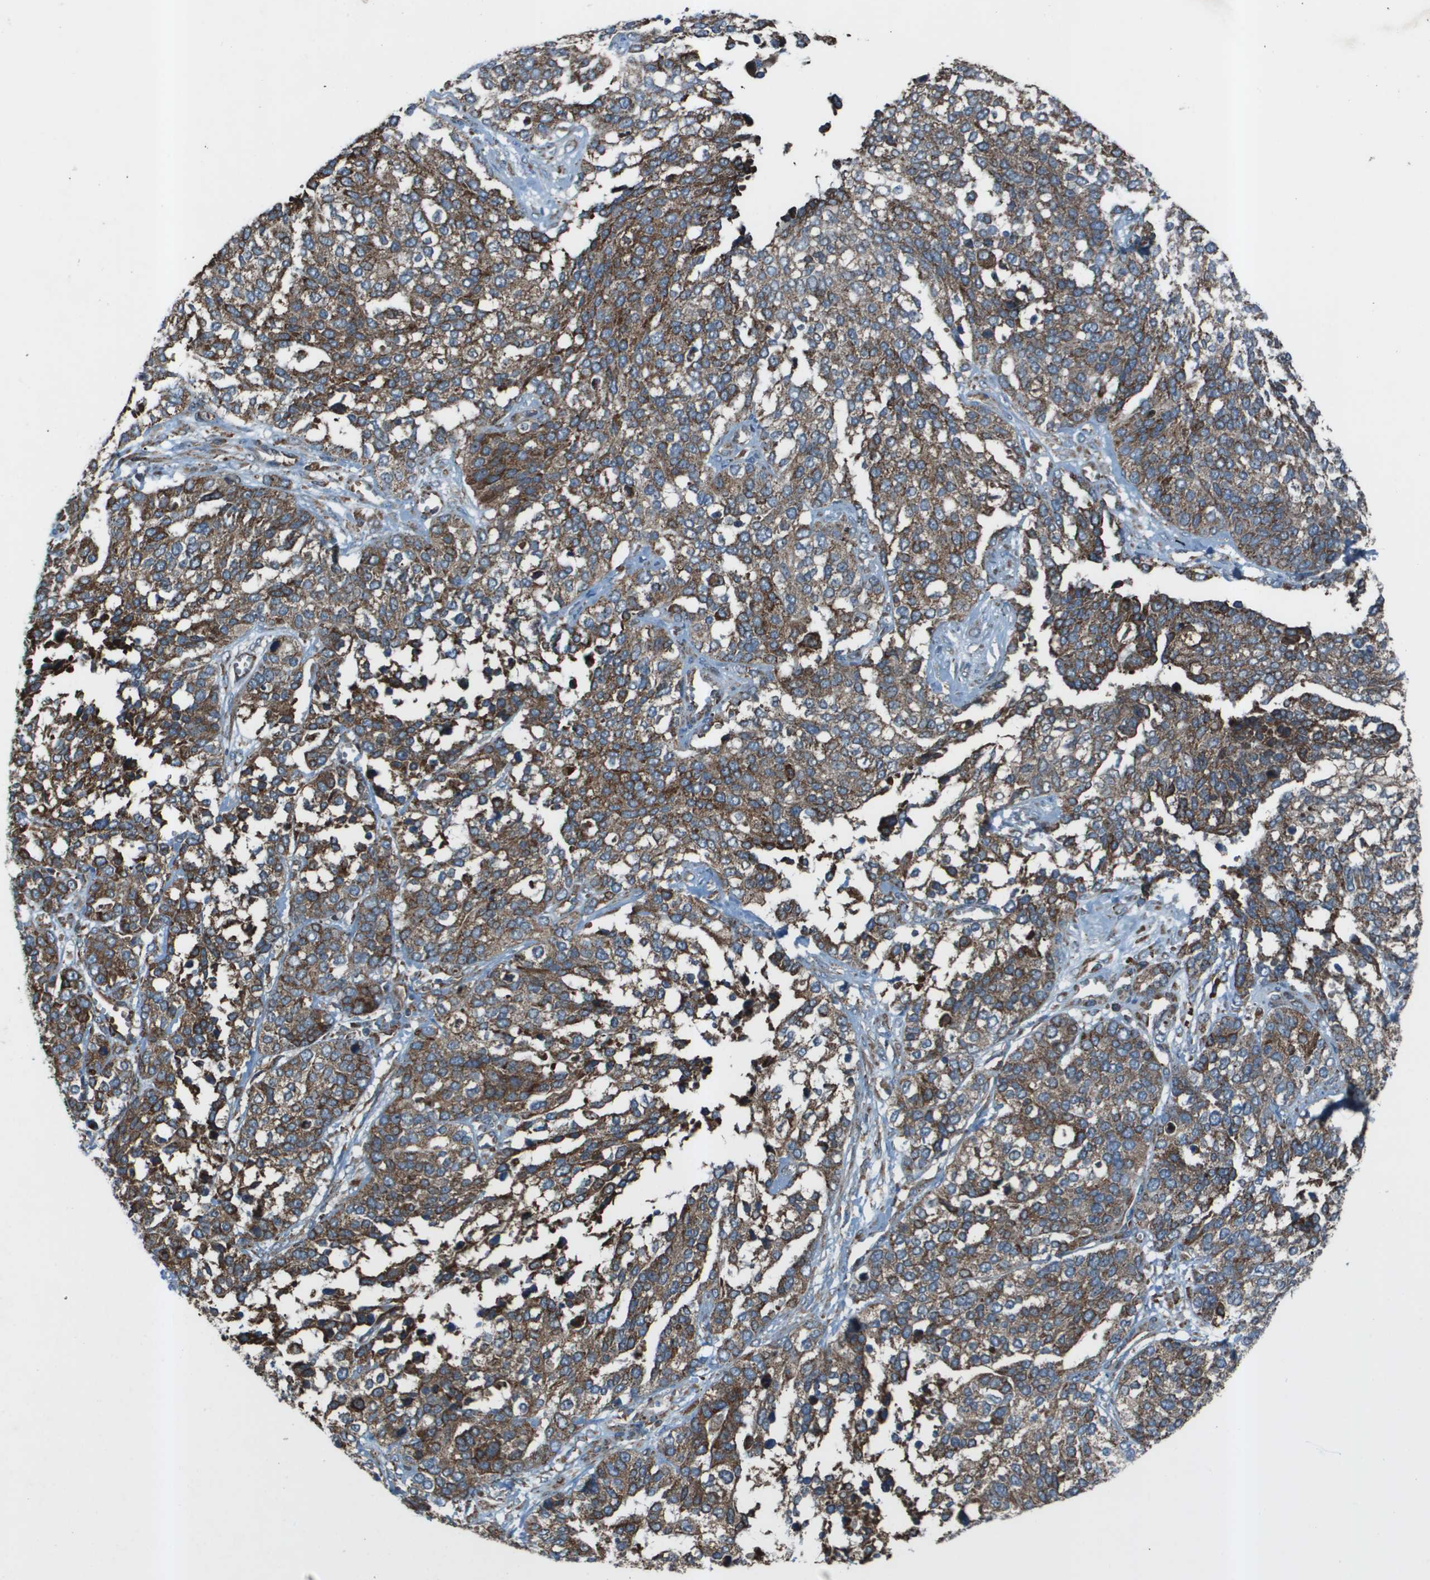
{"staining": {"intensity": "moderate", "quantity": ">75%", "location": "cytoplasmic/membranous"}, "tissue": "ovarian cancer", "cell_type": "Tumor cells", "image_type": "cancer", "snomed": [{"axis": "morphology", "description": "Cystadenocarcinoma, serous, NOS"}, {"axis": "topography", "description": "Ovary"}], "caption": "IHC of ovarian cancer (serous cystadenocarcinoma) shows medium levels of moderate cytoplasmic/membranous staining in about >75% of tumor cells. The staining is performed using DAB (3,3'-diaminobenzidine) brown chromogen to label protein expression. The nuclei are counter-stained blue using hematoxylin.", "gene": "UTS2", "patient": {"sex": "female", "age": 44}}